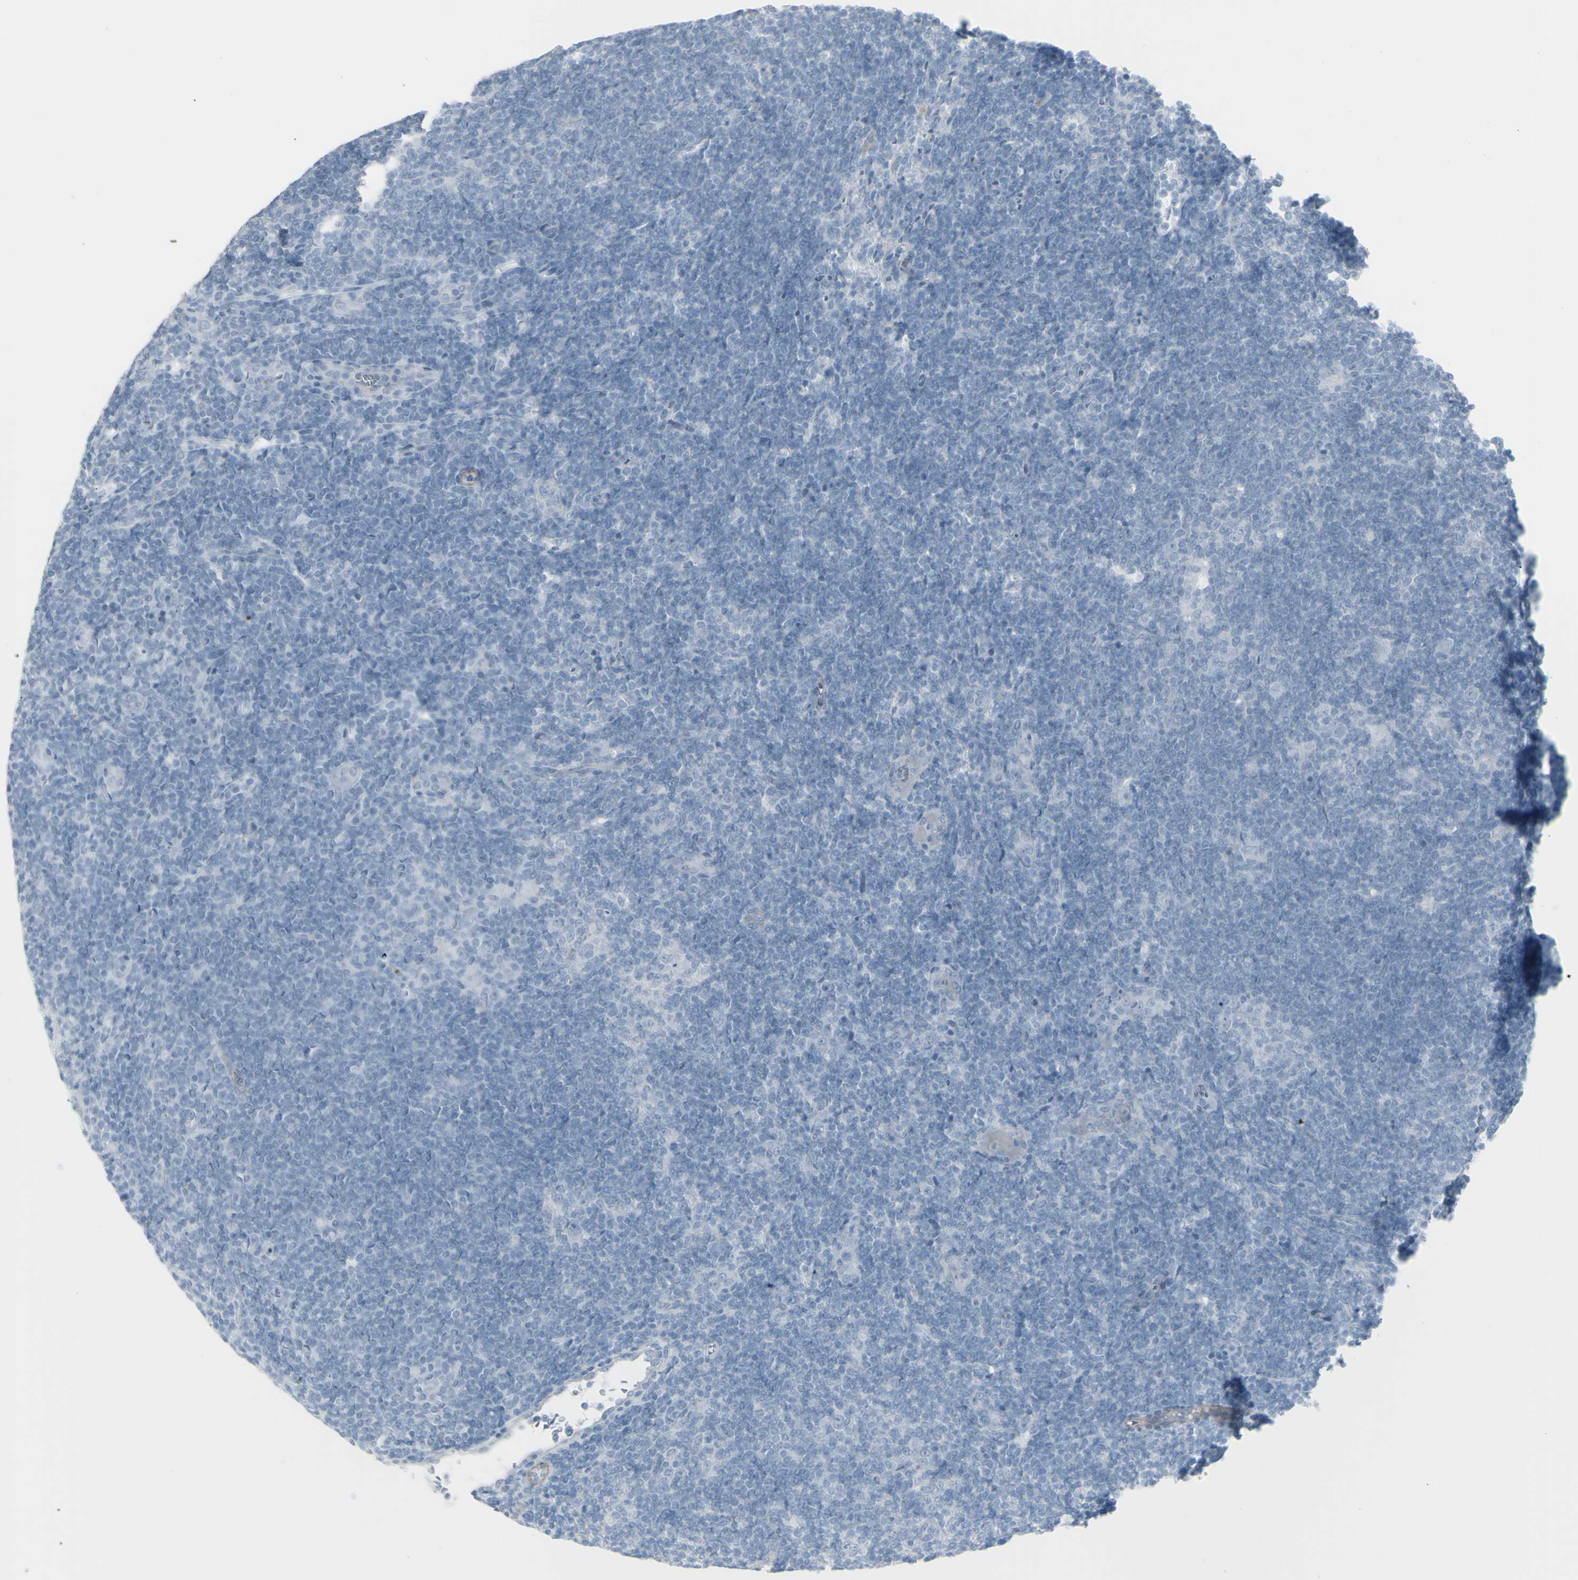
{"staining": {"intensity": "negative", "quantity": "none", "location": "none"}, "tissue": "lymphoma", "cell_type": "Tumor cells", "image_type": "cancer", "snomed": [{"axis": "morphology", "description": "Hodgkin's disease, NOS"}, {"axis": "topography", "description": "Lymph node"}], "caption": "Immunohistochemistry (IHC) of Hodgkin's disease shows no positivity in tumor cells.", "gene": "YBX2", "patient": {"sex": "female", "age": 57}}